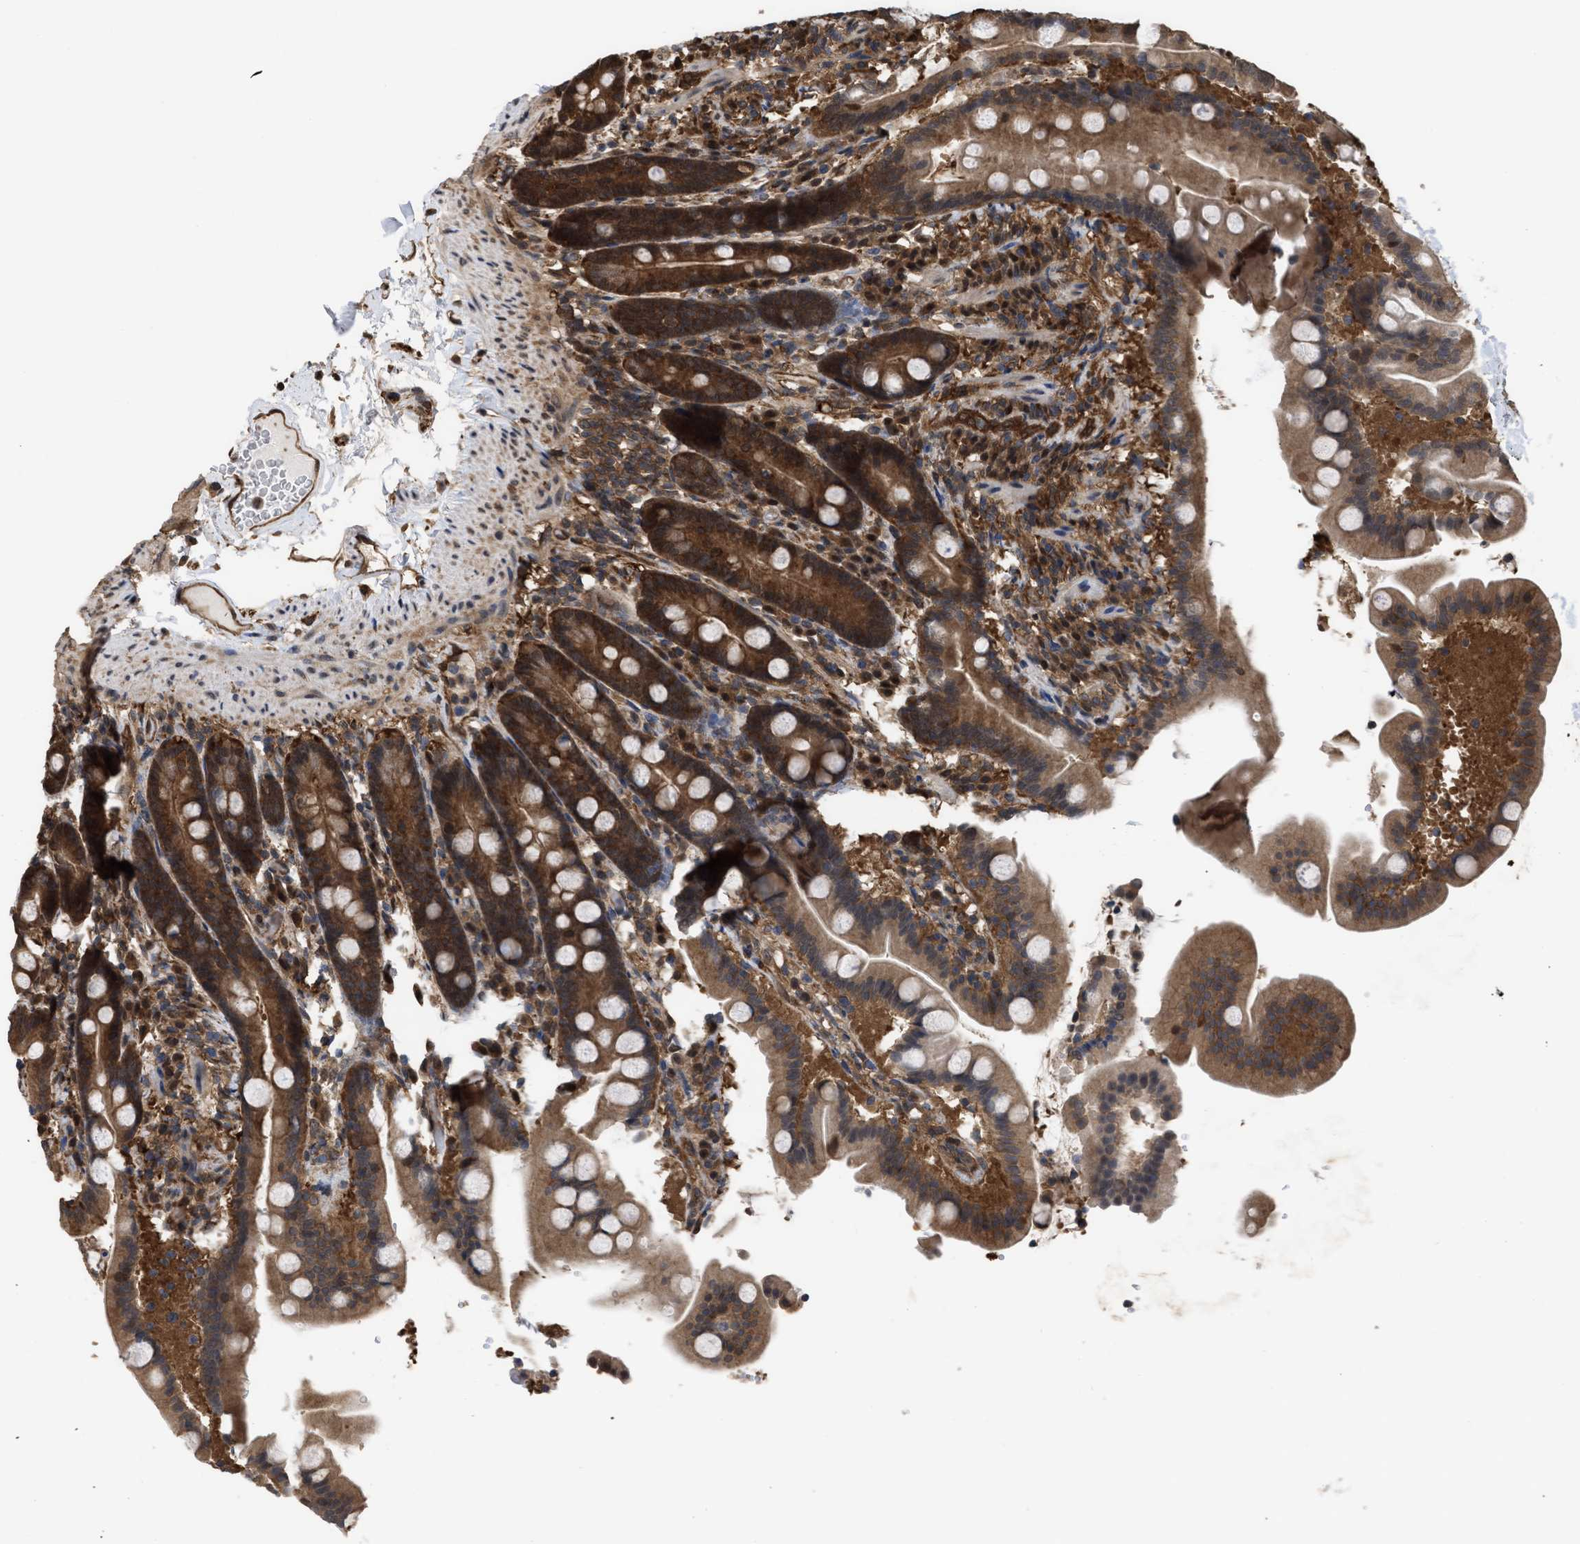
{"staining": {"intensity": "moderate", "quantity": ">75%", "location": "cytoplasmic/membranous"}, "tissue": "duodenum", "cell_type": "Glandular cells", "image_type": "normal", "snomed": [{"axis": "morphology", "description": "Normal tissue, NOS"}, {"axis": "topography", "description": "Duodenum"}], "caption": "A brown stain shows moderate cytoplasmic/membranous expression of a protein in glandular cells of normal human duodenum.", "gene": "YWHAG", "patient": {"sex": "male", "age": 54}}